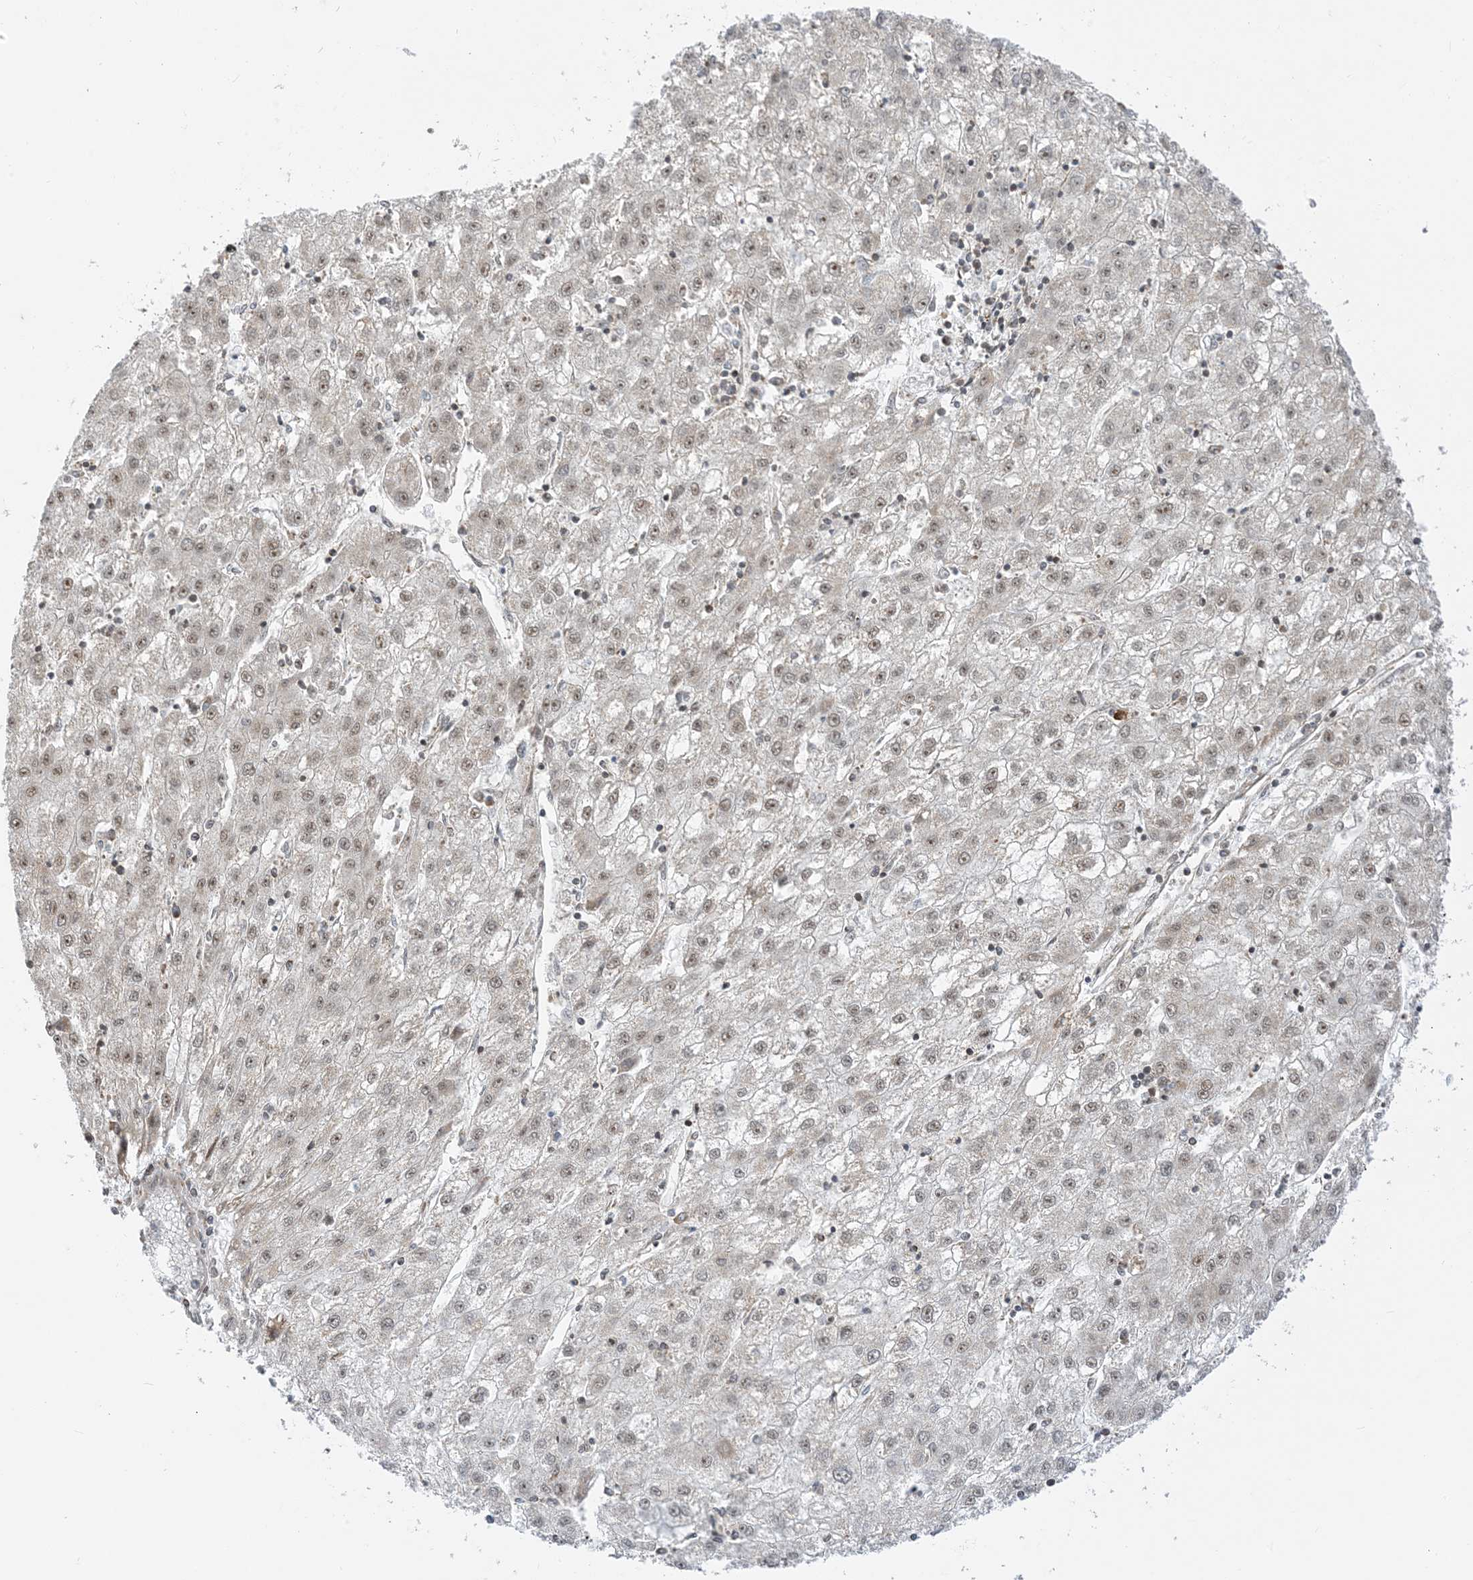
{"staining": {"intensity": "weak", "quantity": "25%-75%", "location": "nuclear"}, "tissue": "liver cancer", "cell_type": "Tumor cells", "image_type": "cancer", "snomed": [{"axis": "morphology", "description": "Carcinoma, Hepatocellular, NOS"}, {"axis": "topography", "description": "Liver"}], "caption": "Human hepatocellular carcinoma (liver) stained with a brown dye displays weak nuclear positive staining in approximately 25%-75% of tumor cells.", "gene": "MAPKBP1", "patient": {"sex": "male", "age": 72}}